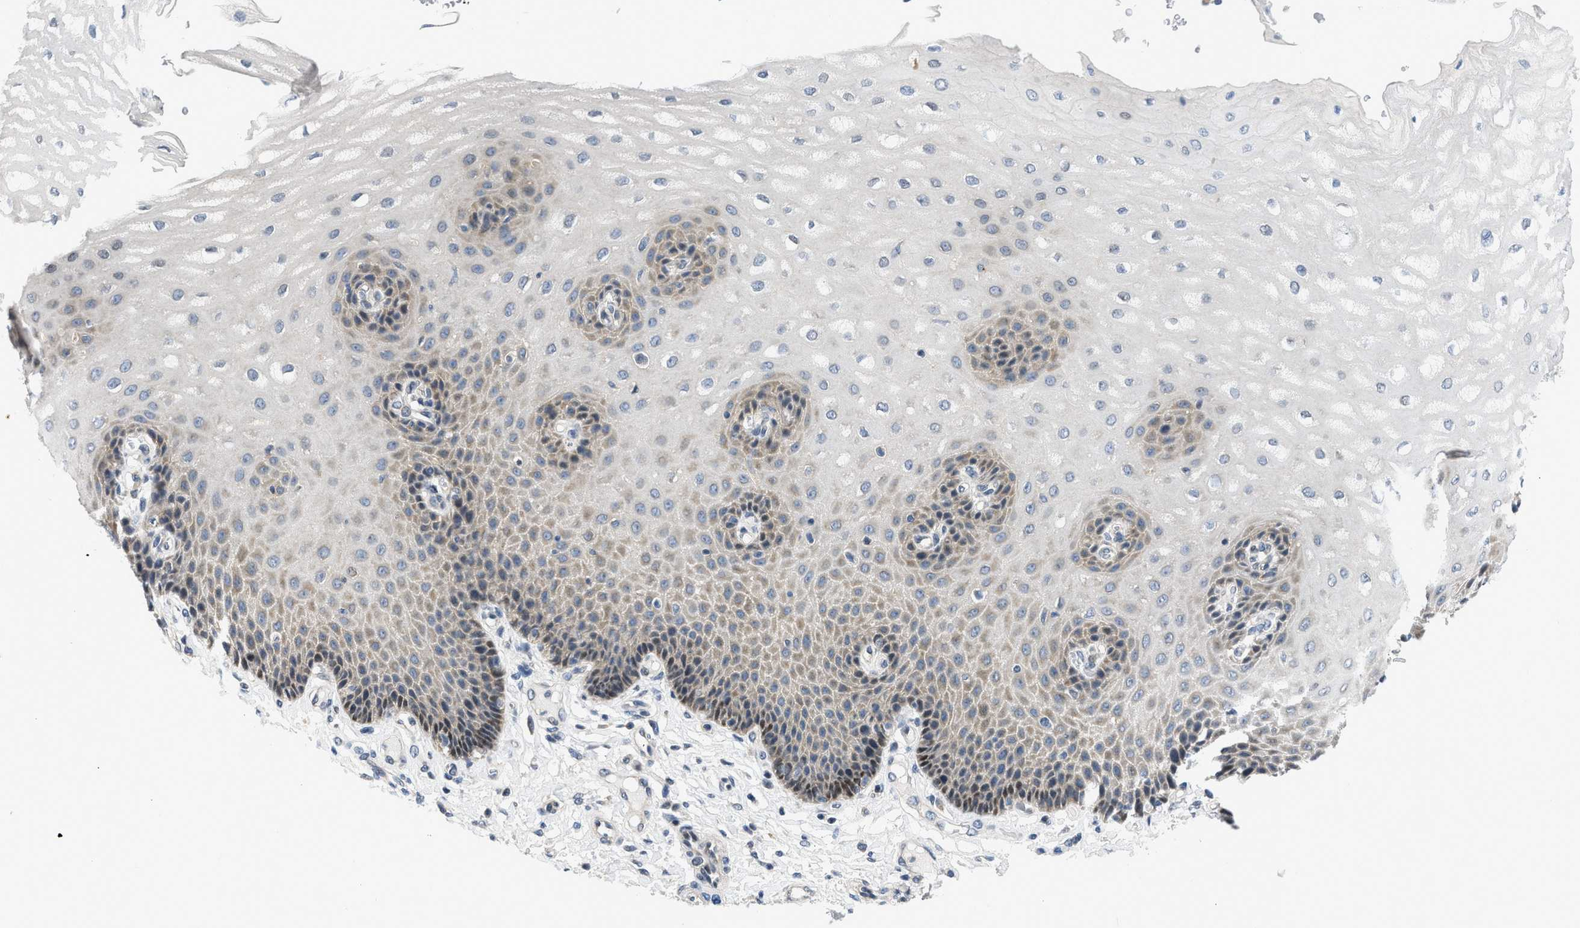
{"staining": {"intensity": "moderate", "quantity": "<25%", "location": "cytoplasmic/membranous,nuclear"}, "tissue": "esophagus", "cell_type": "Squamous epithelial cells", "image_type": "normal", "snomed": [{"axis": "morphology", "description": "Normal tissue, NOS"}, {"axis": "topography", "description": "Esophagus"}], "caption": "High-power microscopy captured an immunohistochemistry micrograph of normal esophagus, revealing moderate cytoplasmic/membranous,nuclear positivity in about <25% of squamous epithelial cells. Ihc stains the protein in brown and the nuclei are stained blue.", "gene": "OLIG3", "patient": {"sex": "male", "age": 54}}